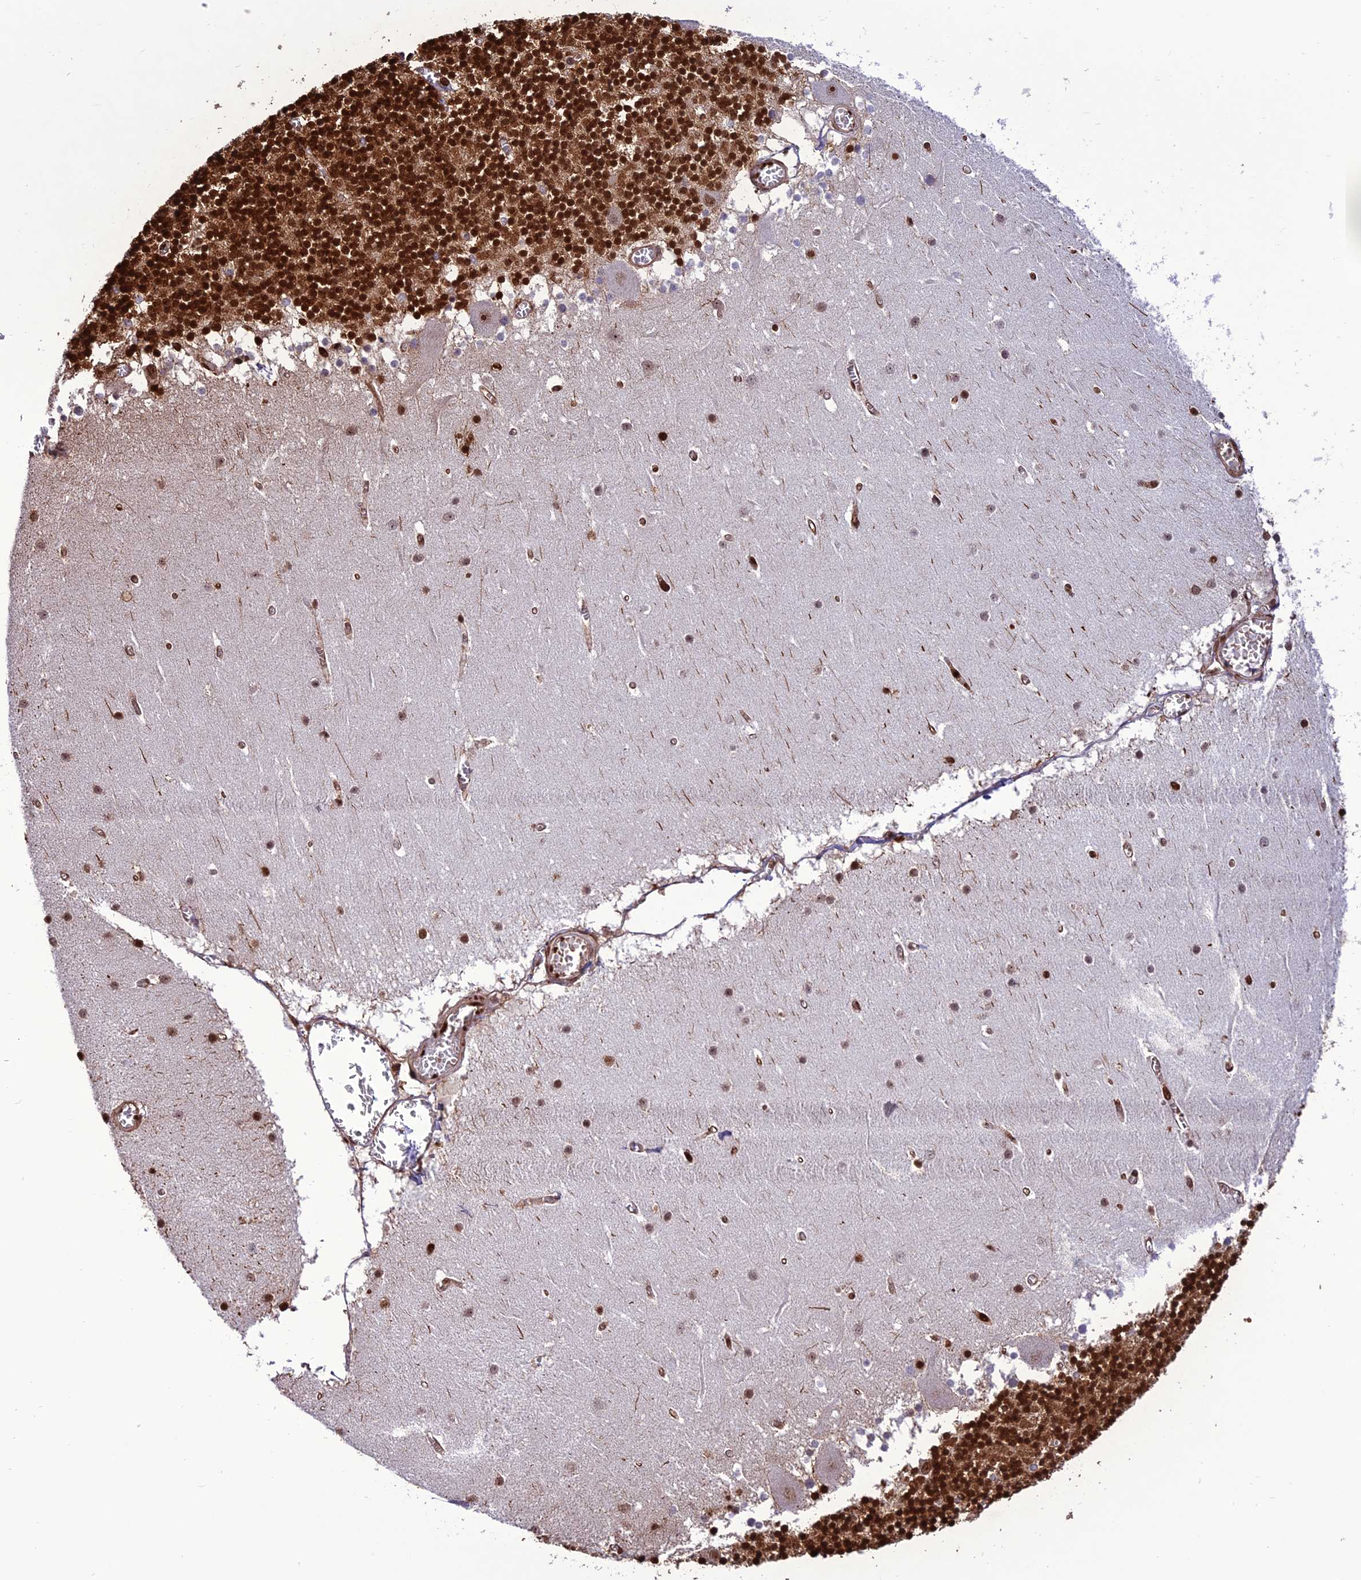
{"staining": {"intensity": "strong", "quantity": ">75%", "location": "cytoplasmic/membranous,nuclear"}, "tissue": "cerebellum", "cell_type": "Cells in granular layer", "image_type": "normal", "snomed": [{"axis": "morphology", "description": "Normal tissue, NOS"}, {"axis": "topography", "description": "Cerebellum"}], "caption": "Cells in granular layer demonstrate high levels of strong cytoplasmic/membranous,nuclear expression in approximately >75% of cells in normal human cerebellum.", "gene": "INO80E", "patient": {"sex": "female", "age": 28}}